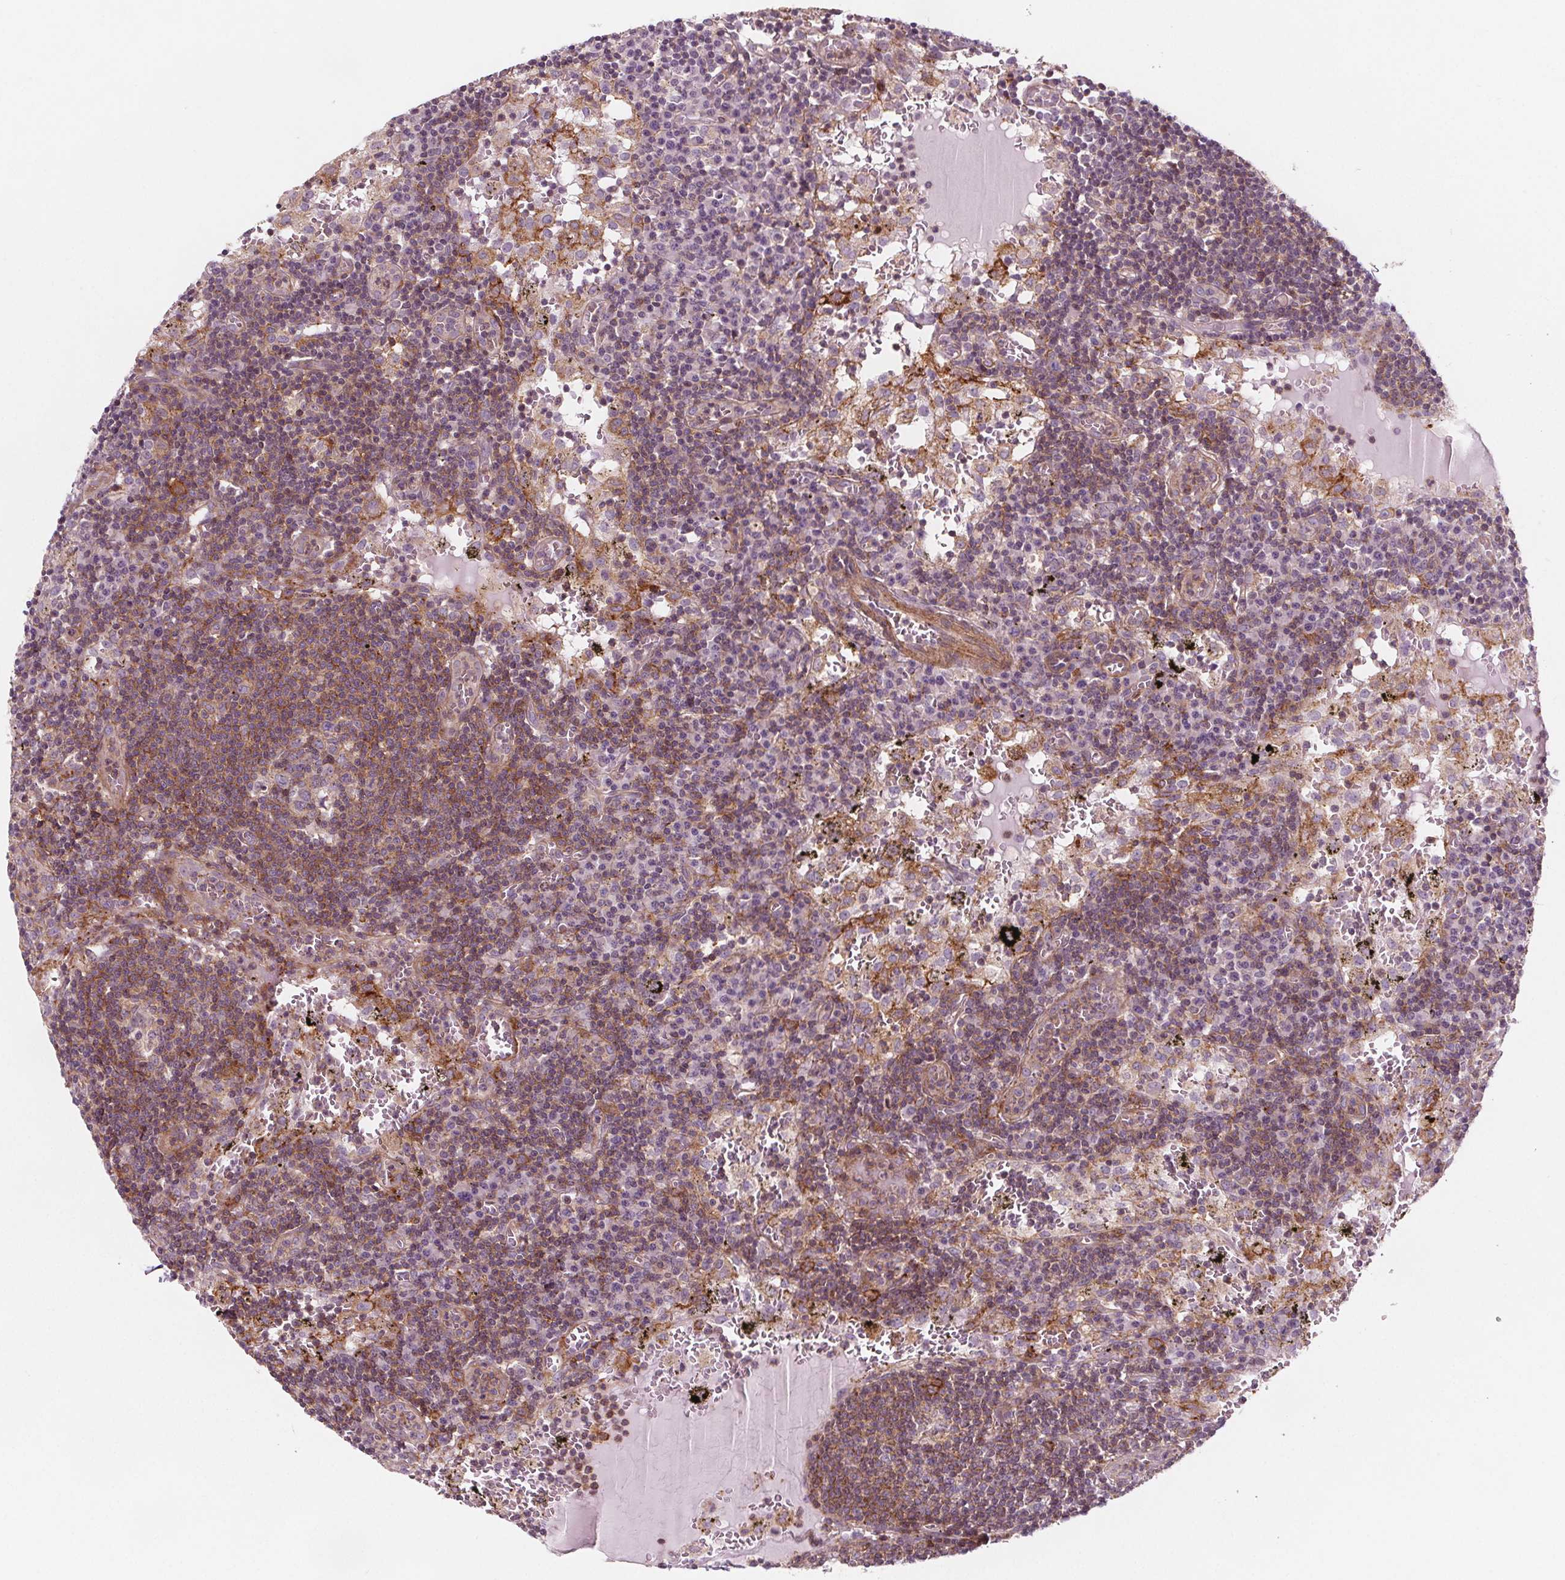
{"staining": {"intensity": "weak", "quantity": "<25%", "location": "cytoplasmic/membranous"}, "tissue": "lymph node", "cell_type": "Germinal center cells", "image_type": "normal", "snomed": [{"axis": "morphology", "description": "Normal tissue, NOS"}, {"axis": "topography", "description": "Lymph node"}], "caption": "High power microscopy image of an immunohistochemistry image of unremarkable lymph node, revealing no significant staining in germinal center cells.", "gene": "ADAM33", "patient": {"sex": "male", "age": 62}}